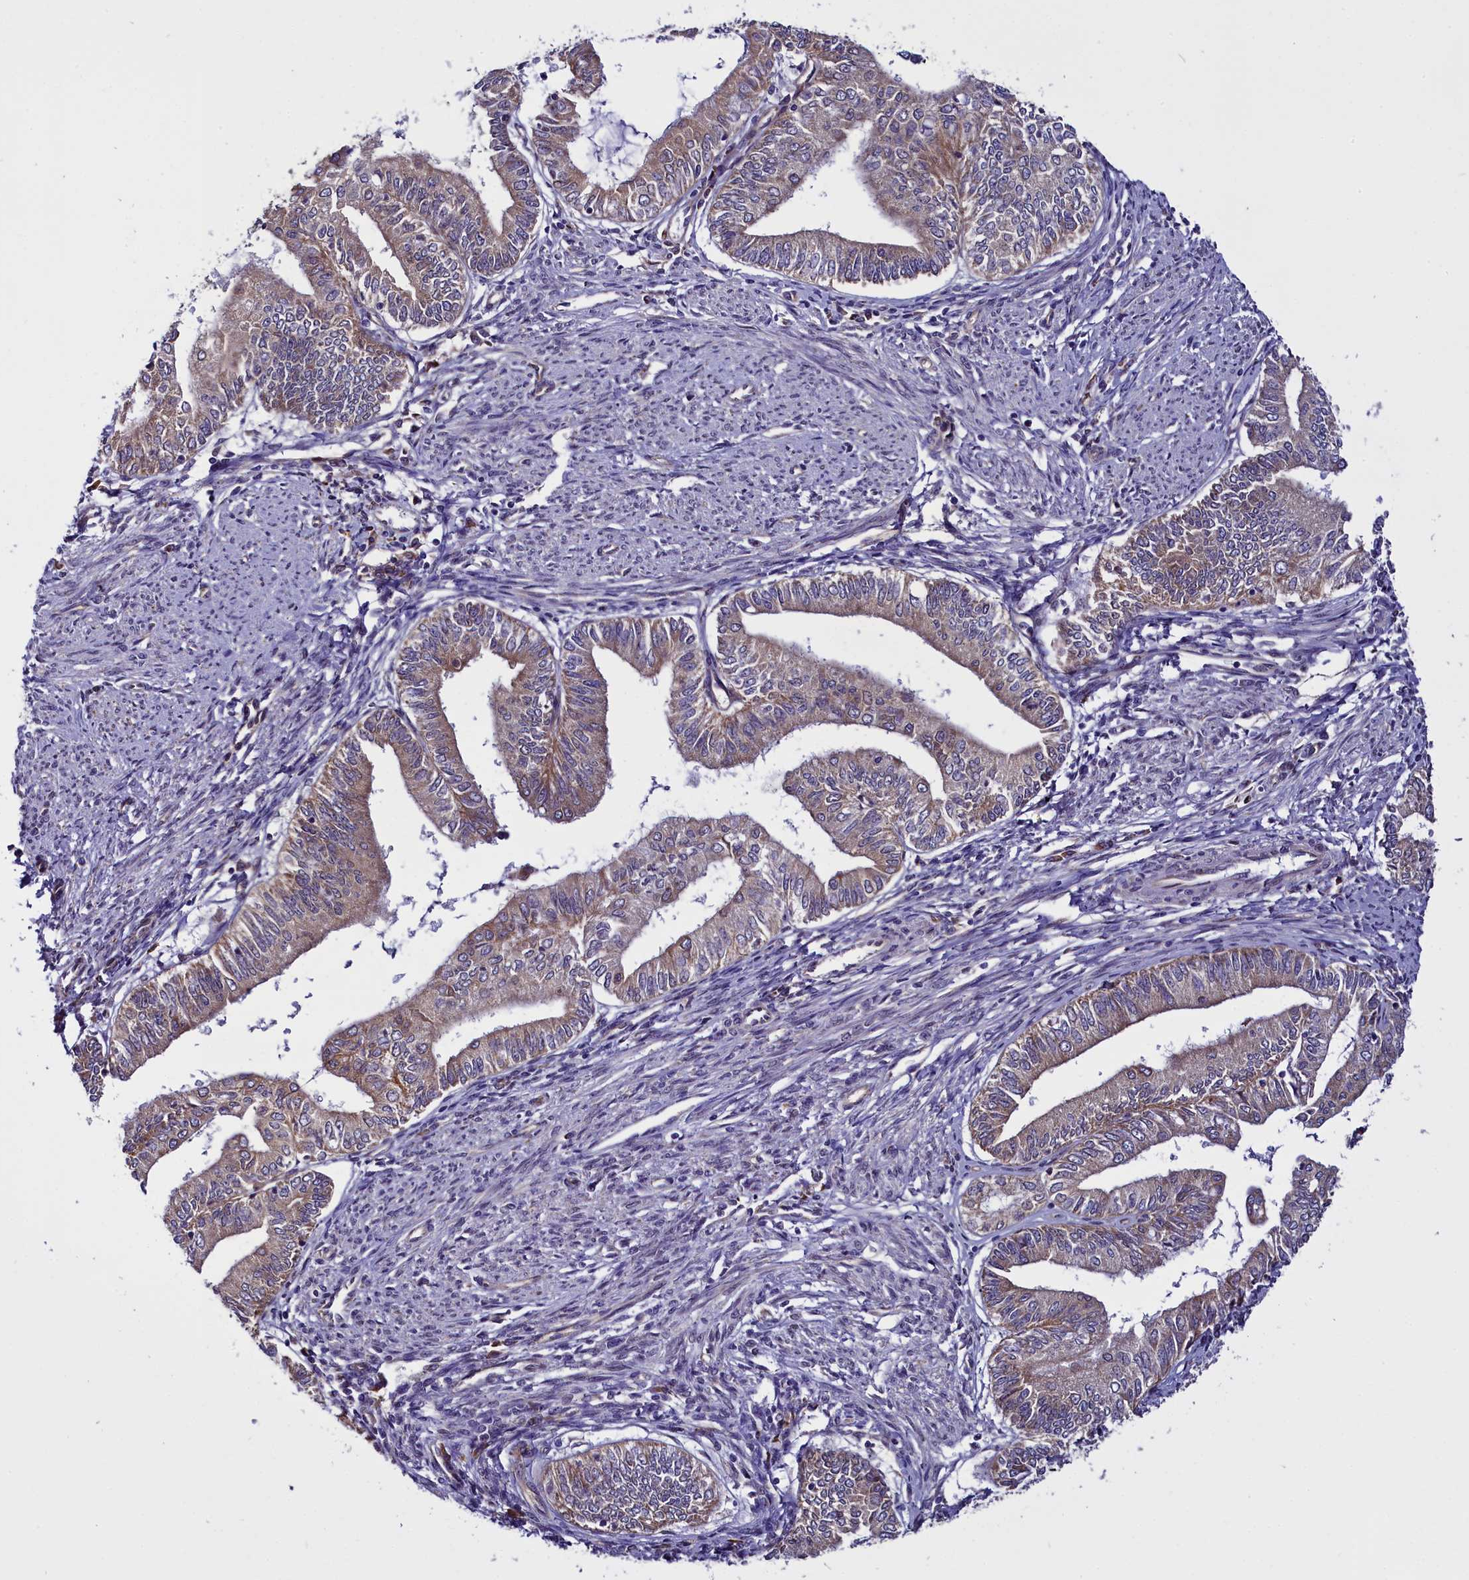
{"staining": {"intensity": "weak", "quantity": ">75%", "location": "cytoplasmic/membranous"}, "tissue": "endometrial cancer", "cell_type": "Tumor cells", "image_type": "cancer", "snomed": [{"axis": "morphology", "description": "Adenocarcinoma, NOS"}, {"axis": "topography", "description": "Endometrium"}], "caption": "Protein positivity by IHC reveals weak cytoplasmic/membranous staining in approximately >75% of tumor cells in endometrial cancer (adenocarcinoma).", "gene": "UACA", "patient": {"sex": "female", "age": 66}}